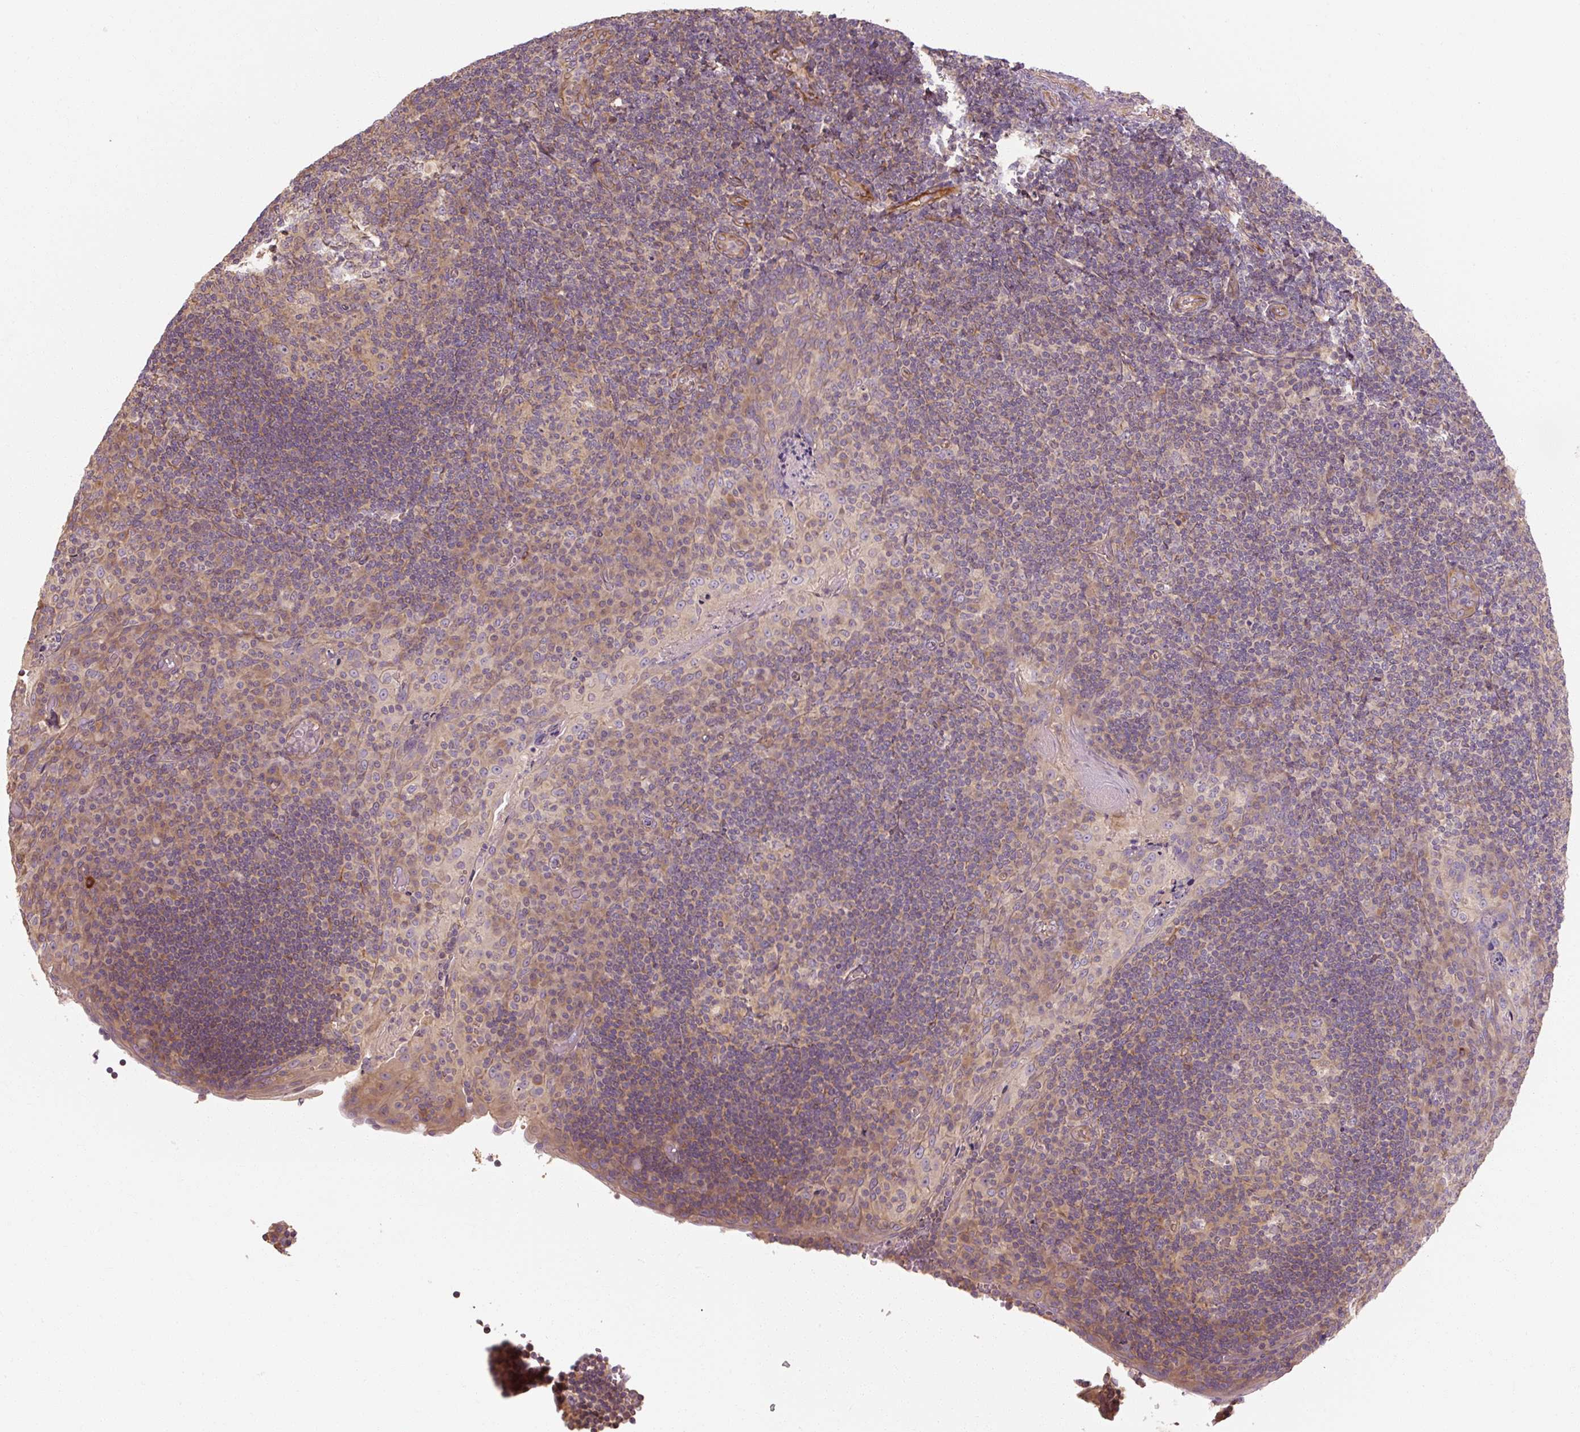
{"staining": {"intensity": "weak", "quantity": "<25%", "location": "cytoplasmic/membranous"}, "tissue": "tonsil", "cell_type": "Germinal center cells", "image_type": "normal", "snomed": [{"axis": "morphology", "description": "Normal tissue, NOS"}, {"axis": "topography", "description": "Tonsil"}], "caption": "Image shows no significant protein staining in germinal center cells of benign tonsil. (DAB (3,3'-diaminobenzidine) IHC with hematoxylin counter stain).", "gene": "RB1CC1", "patient": {"sex": "male", "age": 17}}